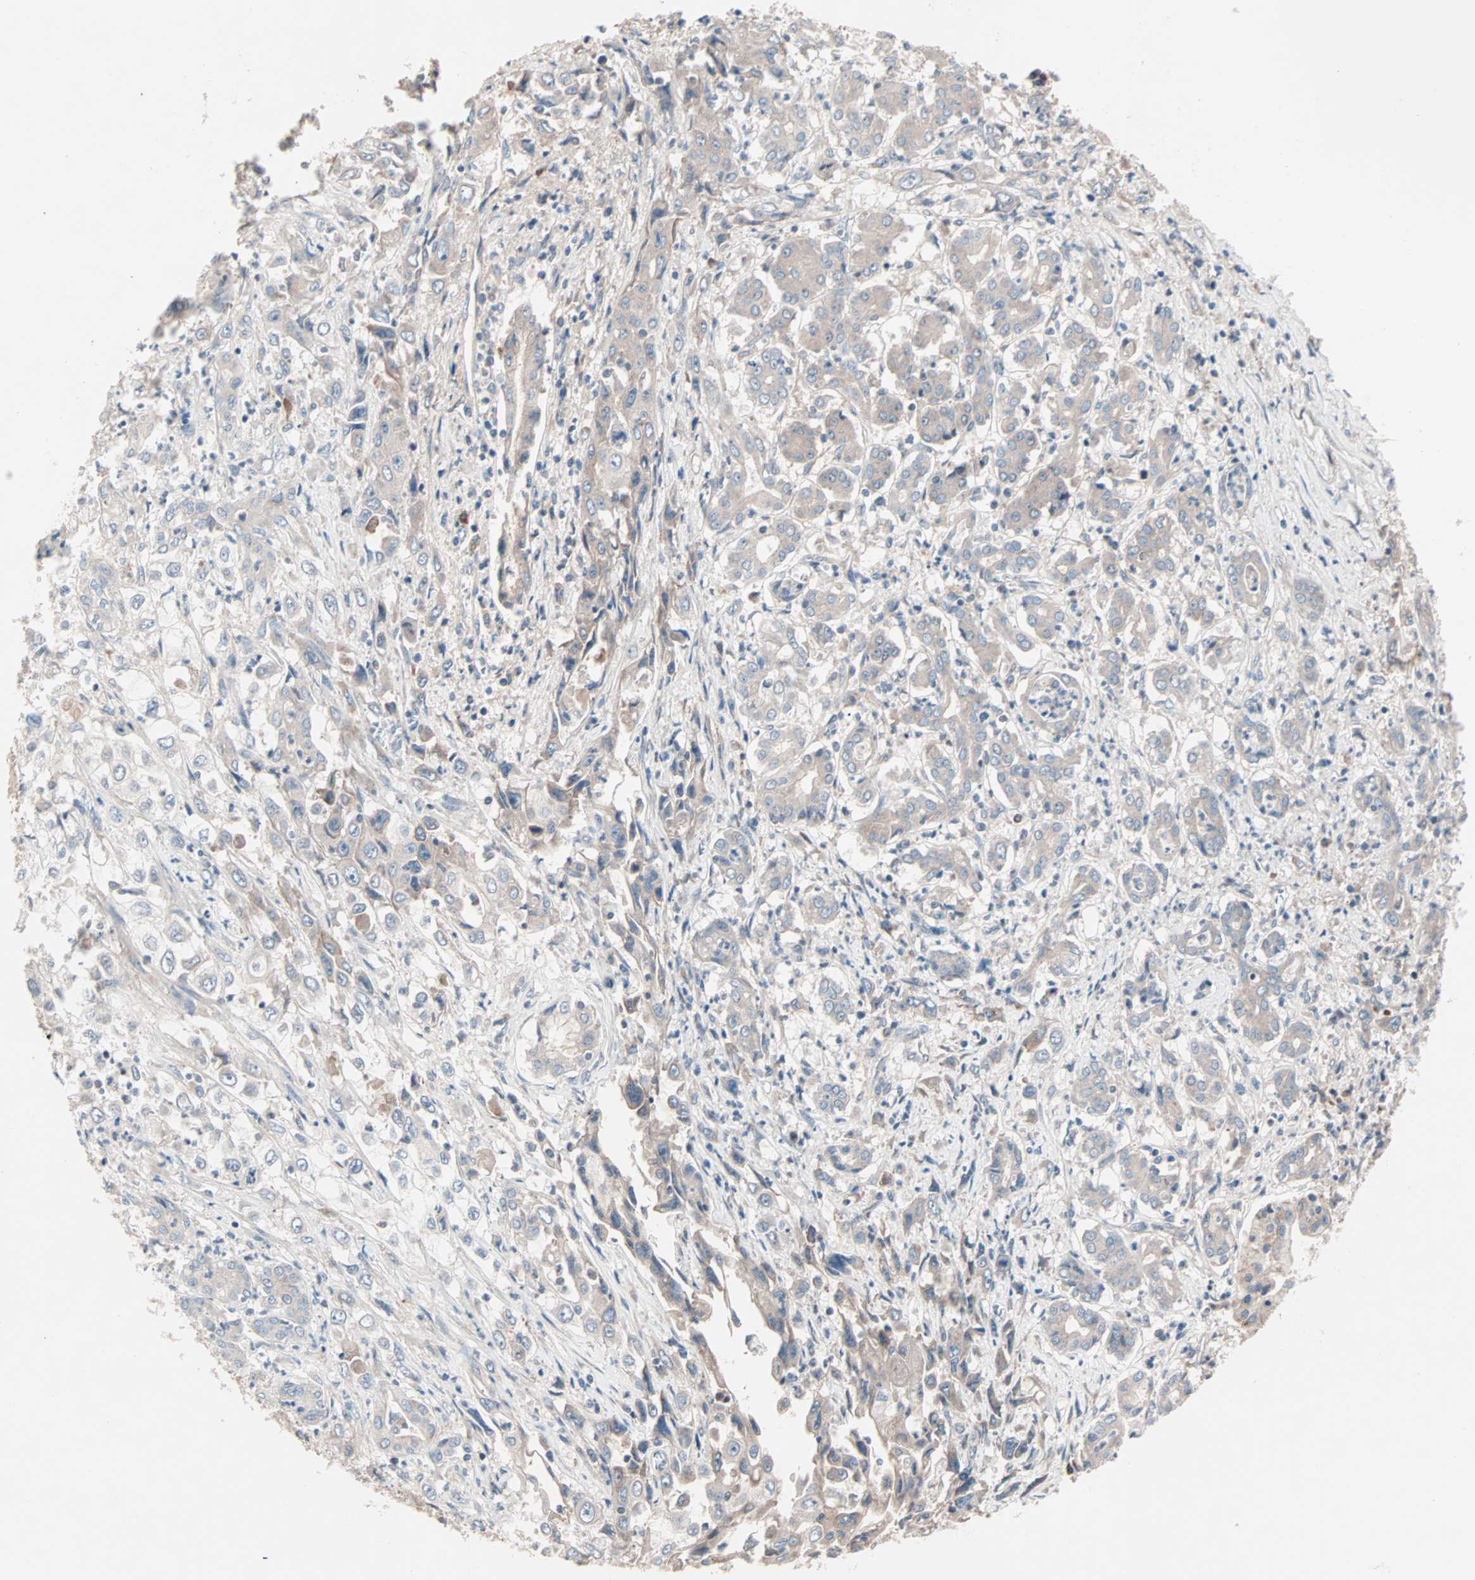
{"staining": {"intensity": "weak", "quantity": "<25%", "location": "cytoplasmic/membranous"}, "tissue": "pancreatic cancer", "cell_type": "Tumor cells", "image_type": "cancer", "snomed": [{"axis": "morphology", "description": "Adenocarcinoma, NOS"}, {"axis": "topography", "description": "Pancreas"}], "caption": "IHC image of neoplastic tissue: human pancreatic cancer stained with DAB shows no significant protein expression in tumor cells.", "gene": "CAD", "patient": {"sex": "male", "age": 70}}